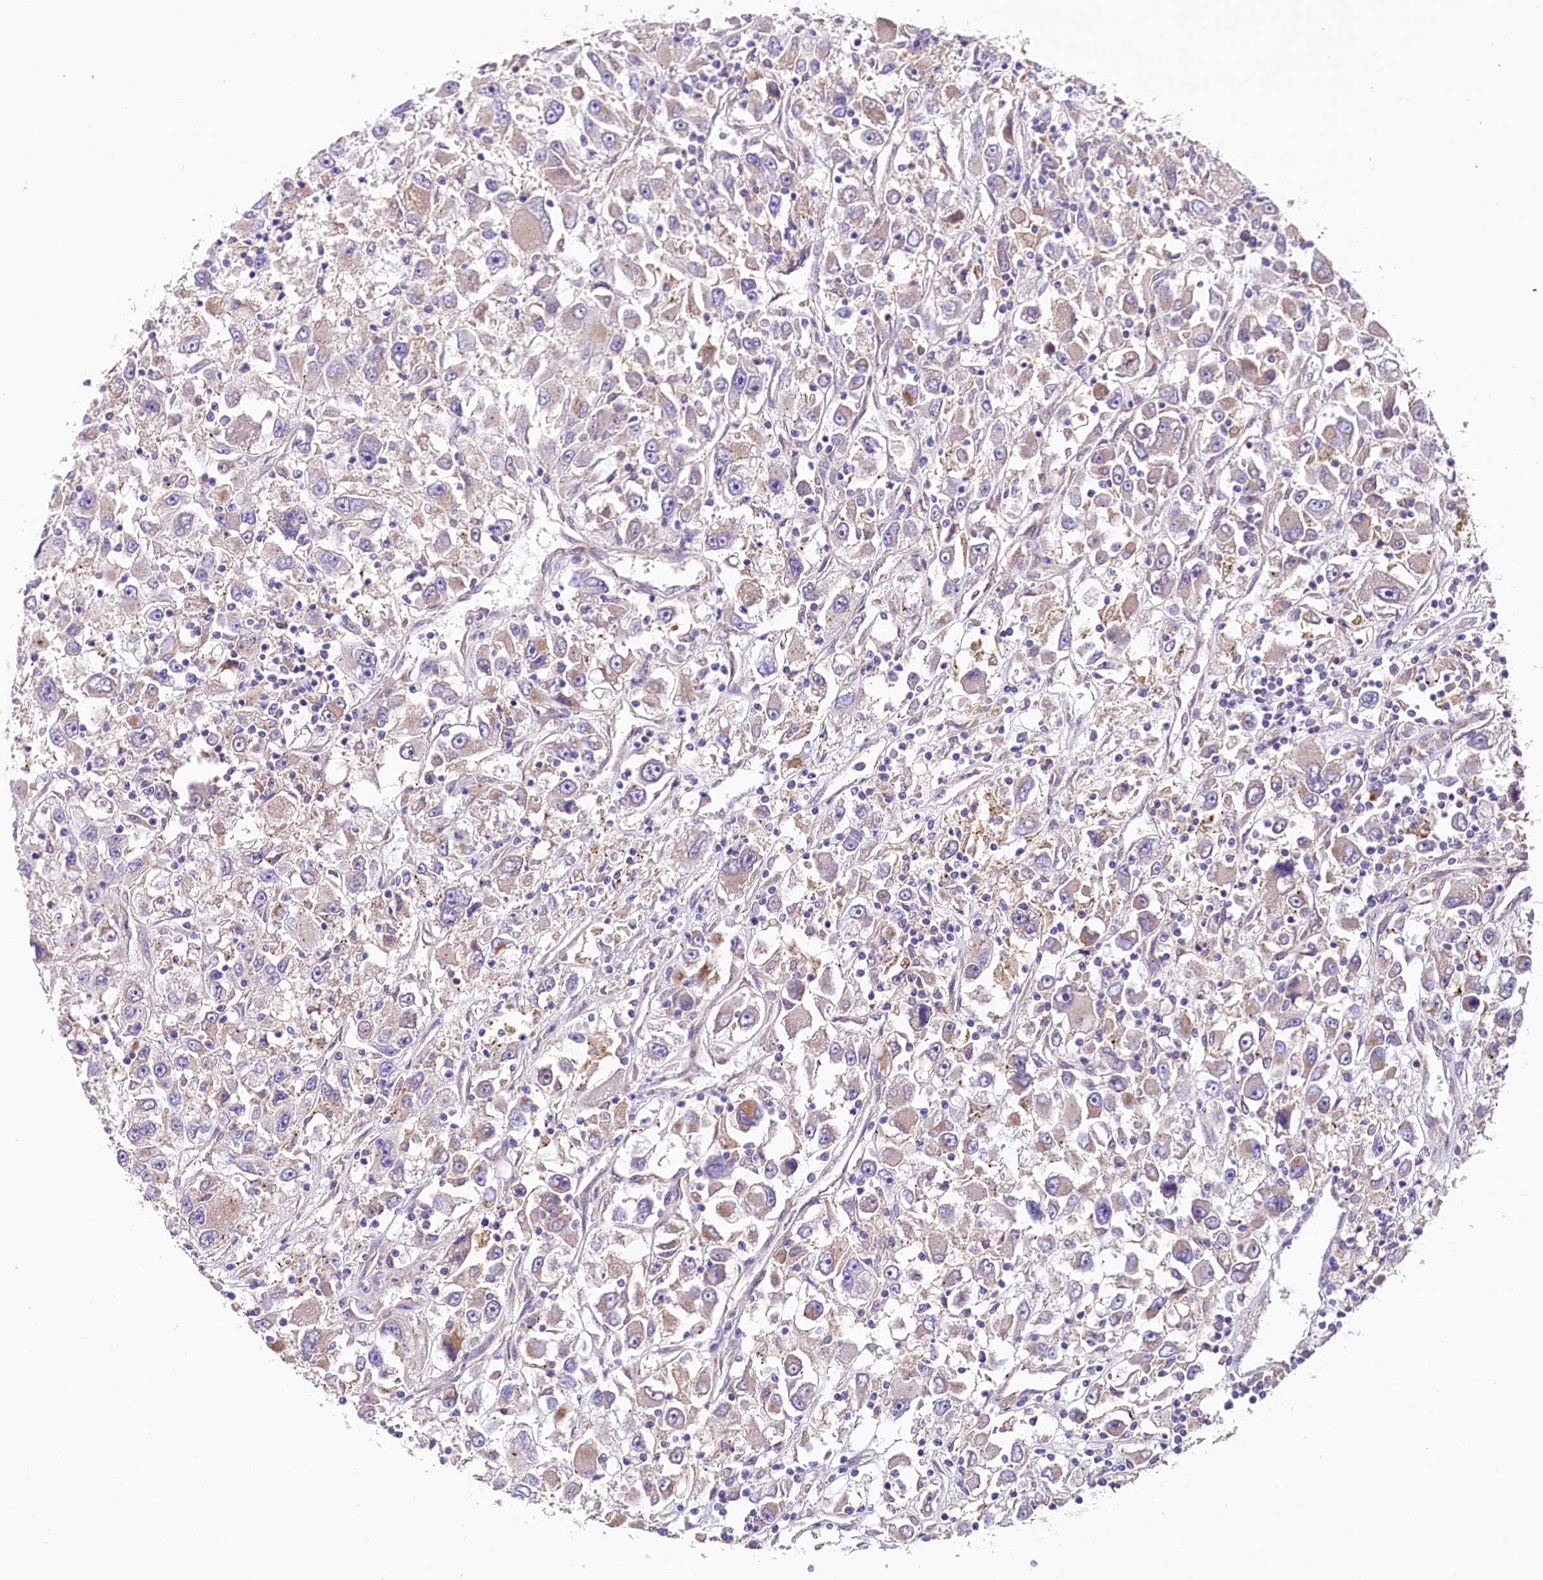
{"staining": {"intensity": "weak", "quantity": "25%-75%", "location": "cytoplasmic/membranous"}, "tissue": "renal cancer", "cell_type": "Tumor cells", "image_type": "cancer", "snomed": [{"axis": "morphology", "description": "Adenocarcinoma, NOS"}, {"axis": "topography", "description": "Kidney"}], "caption": "A micrograph of human adenocarcinoma (renal) stained for a protein shows weak cytoplasmic/membranous brown staining in tumor cells. The protein is shown in brown color, while the nuclei are stained blue.", "gene": "PMPCB", "patient": {"sex": "female", "age": 52}}